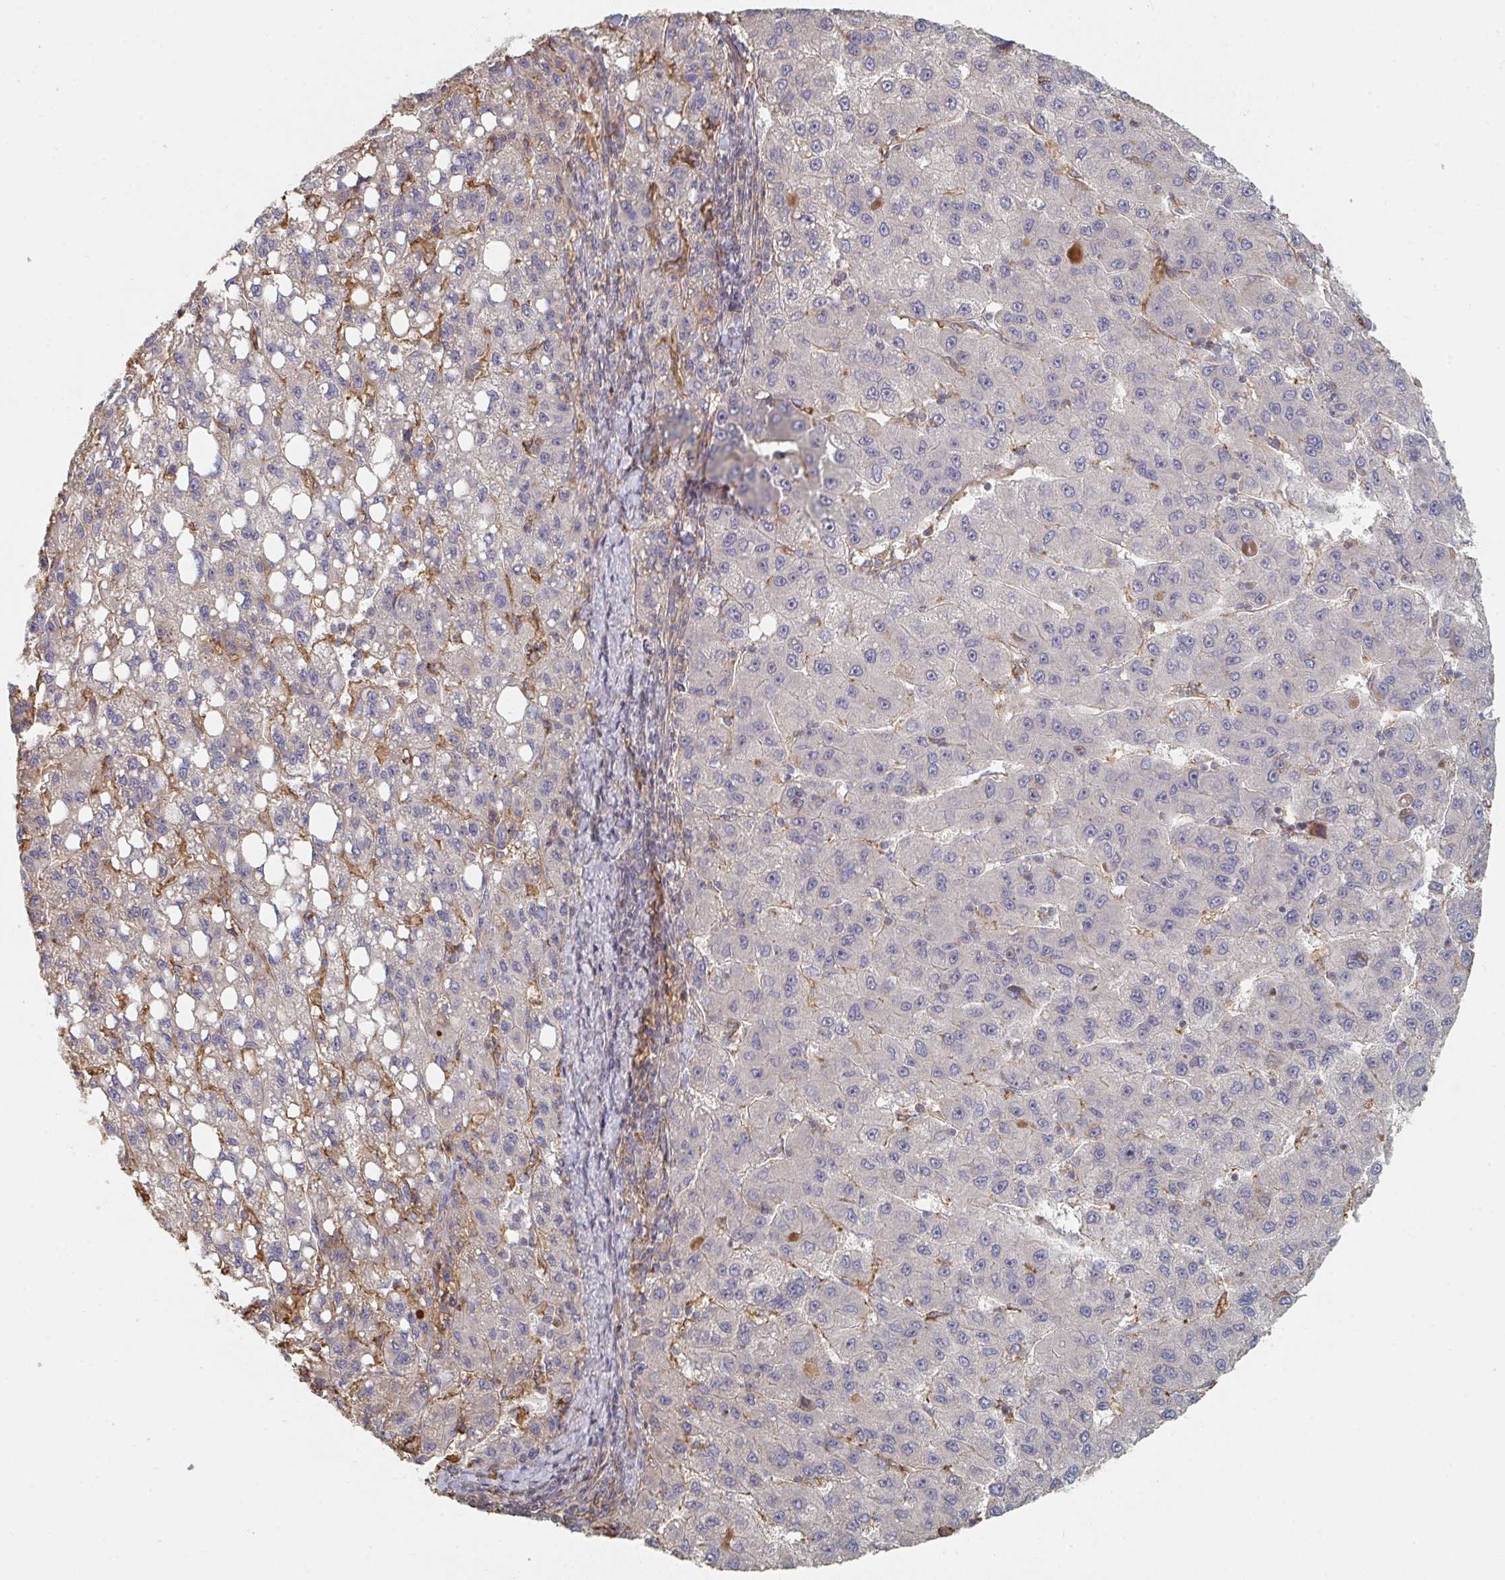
{"staining": {"intensity": "negative", "quantity": "none", "location": "none"}, "tissue": "liver cancer", "cell_type": "Tumor cells", "image_type": "cancer", "snomed": [{"axis": "morphology", "description": "Carcinoma, Hepatocellular, NOS"}, {"axis": "topography", "description": "Liver"}], "caption": "Protein analysis of hepatocellular carcinoma (liver) demonstrates no significant expression in tumor cells.", "gene": "PTEN", "patient": {"sex": "female", "age": 82}}